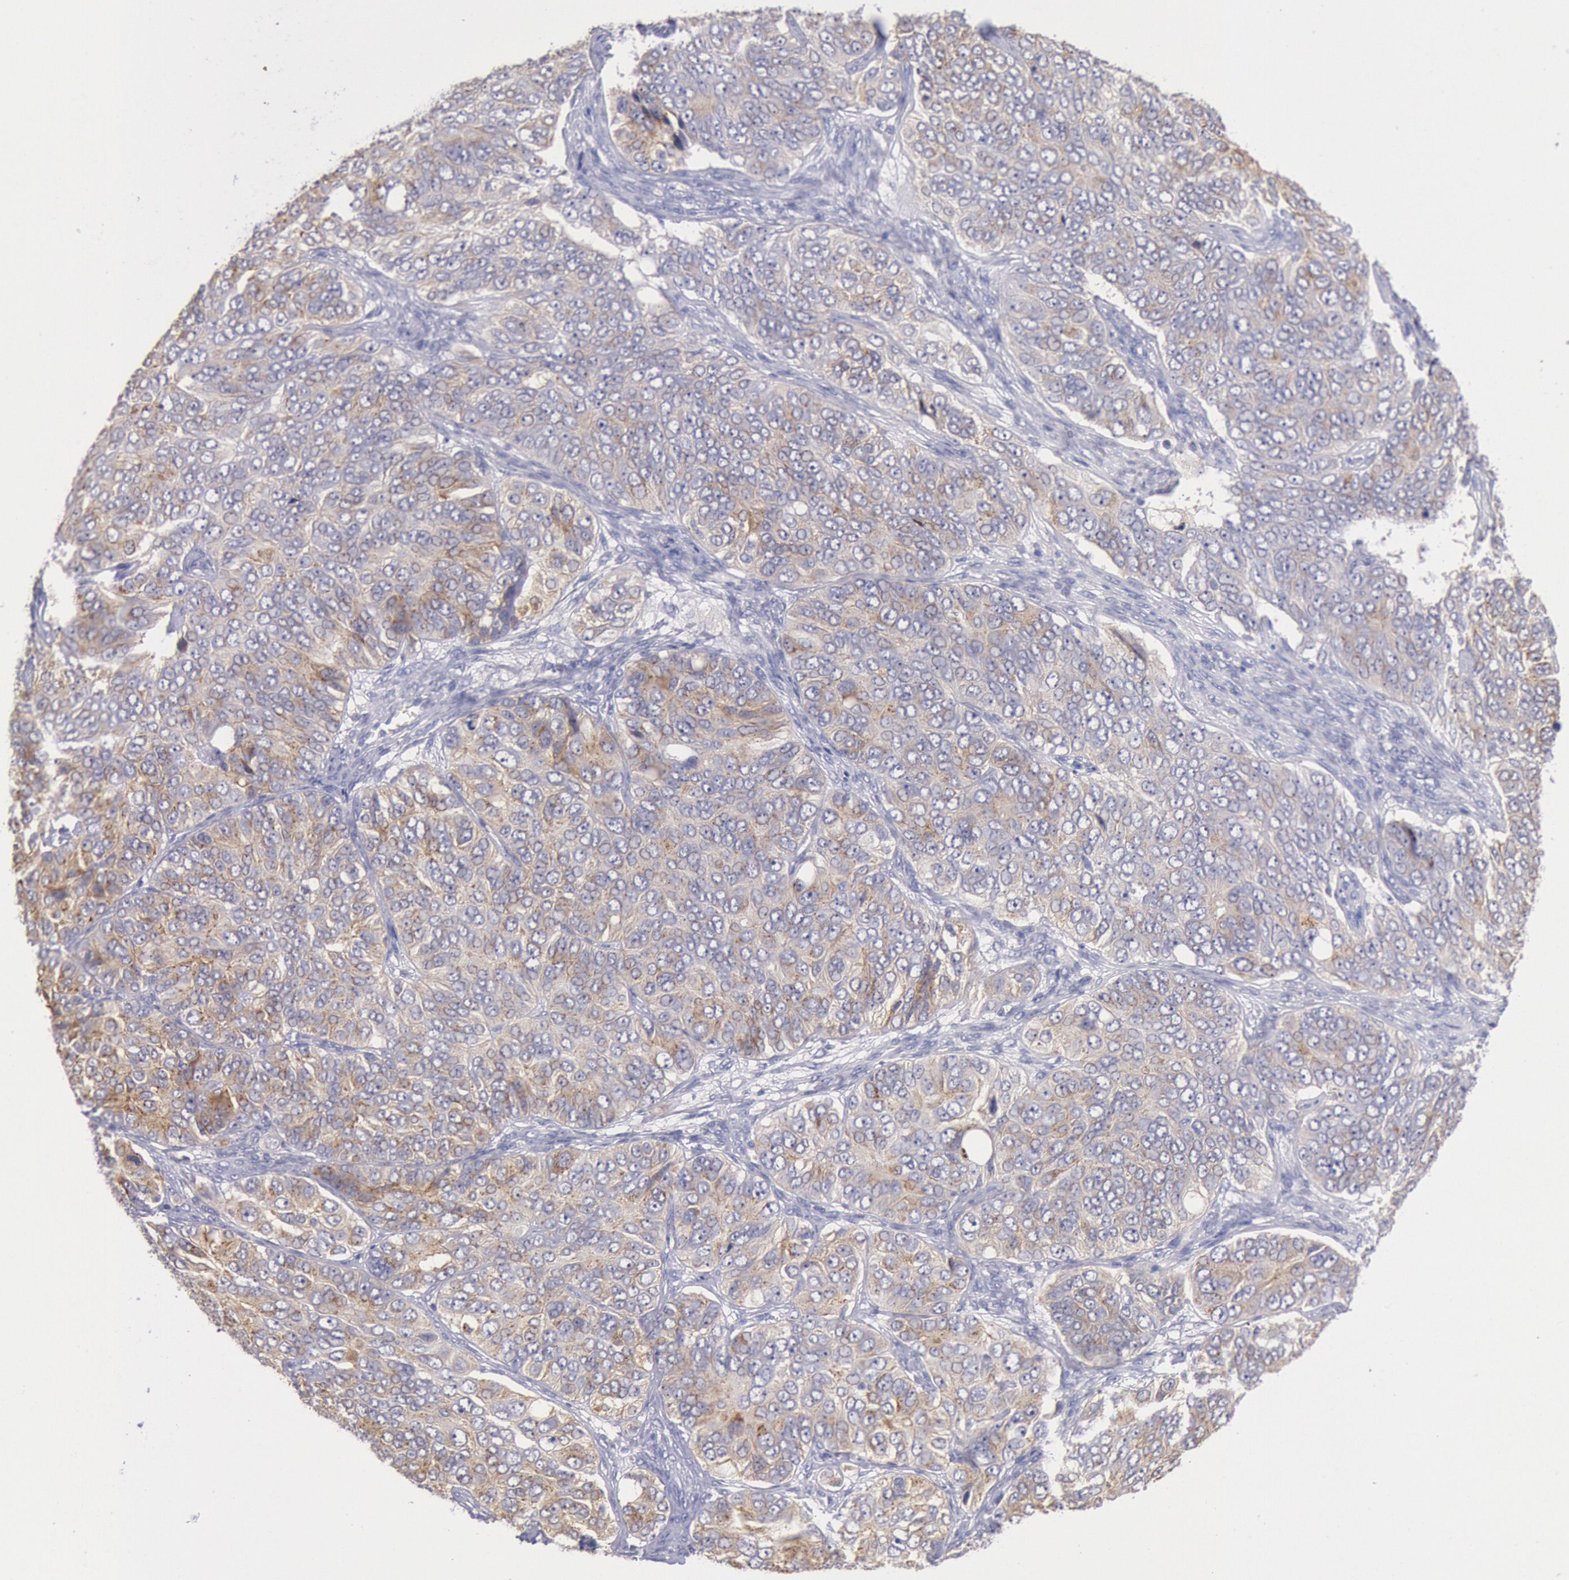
{"staining": {"intensity": "weak", "quantity": ">75%", "location": "cytoplasmic/membranous"}, "tissue": "ovarian cancer", "cell_type": "Tumor cells", "image_type": "cancer", "snomed": [{"axis": "morphology", "description": "Carcinoma, endometroid"}, {"axis": "topography", "description": "Ovary"}], "caption": "This is a histology image of immunohistochemistry (IHC) staining of ovarian endometroid carcinoma, which shows weak staining in the cytoplasmic/membranous of tumor cells.", "gene": "GAL3ST1", "patient": {"sex": "female", "age": 51}}